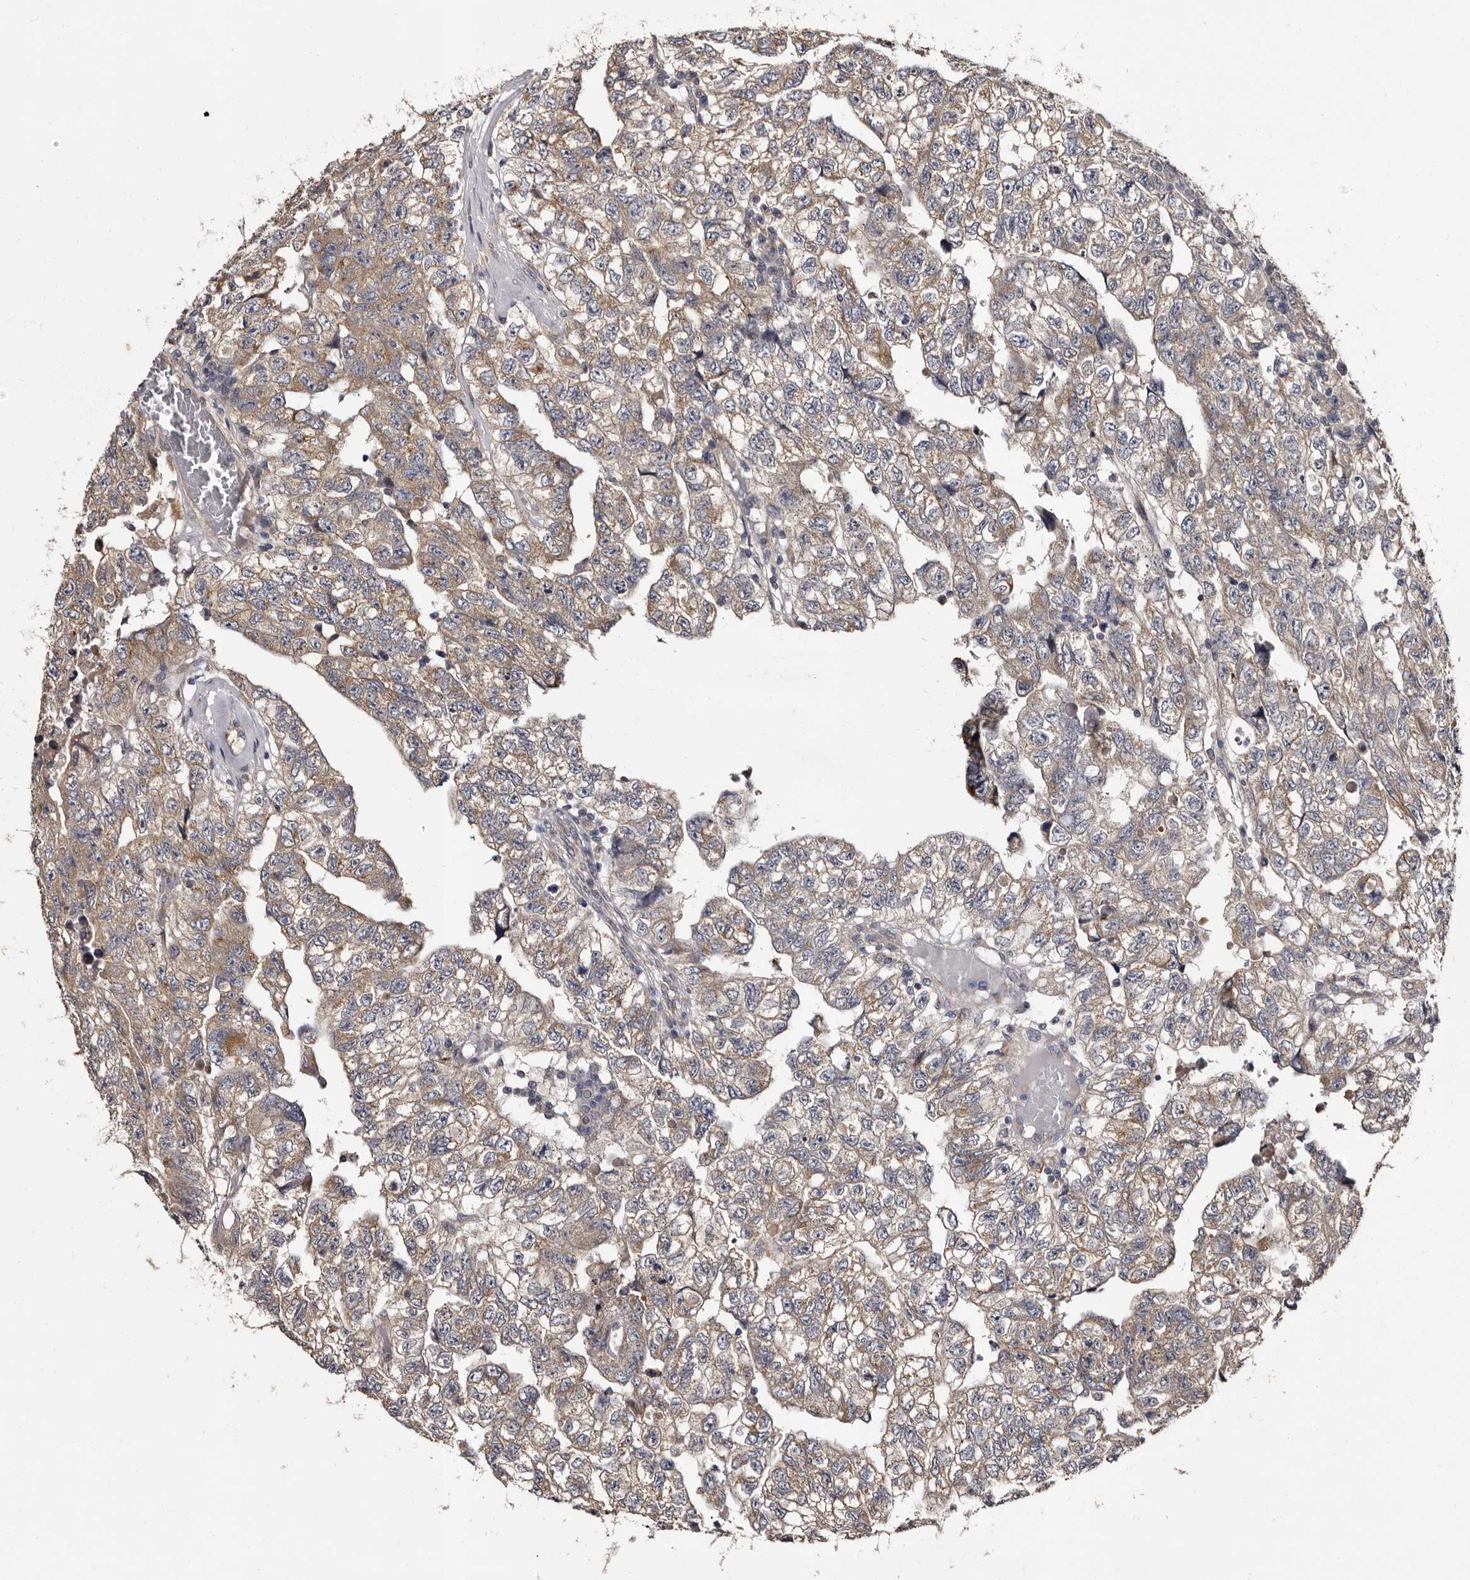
{"staining": {"intensity": "weak", "quantity": ">75%", "location": "cytoplasmic/membranous"}, "tissue": "testis cancer", "cell_type": "Tumor cells", "image_type": "cancer", "snomed": [{"axis": "morphology", "description": "Carcinoma, Embryonal, NOS"}, {"axis": "topography", "description": "Testis"}], "caption": "Testis cancer stained with IHC displays weak cytoplasmic/membranous expression in approximately >75% of tumor cells.", "gene": "FAM91A1", "patient": {"sex": "male", "age": 36}}